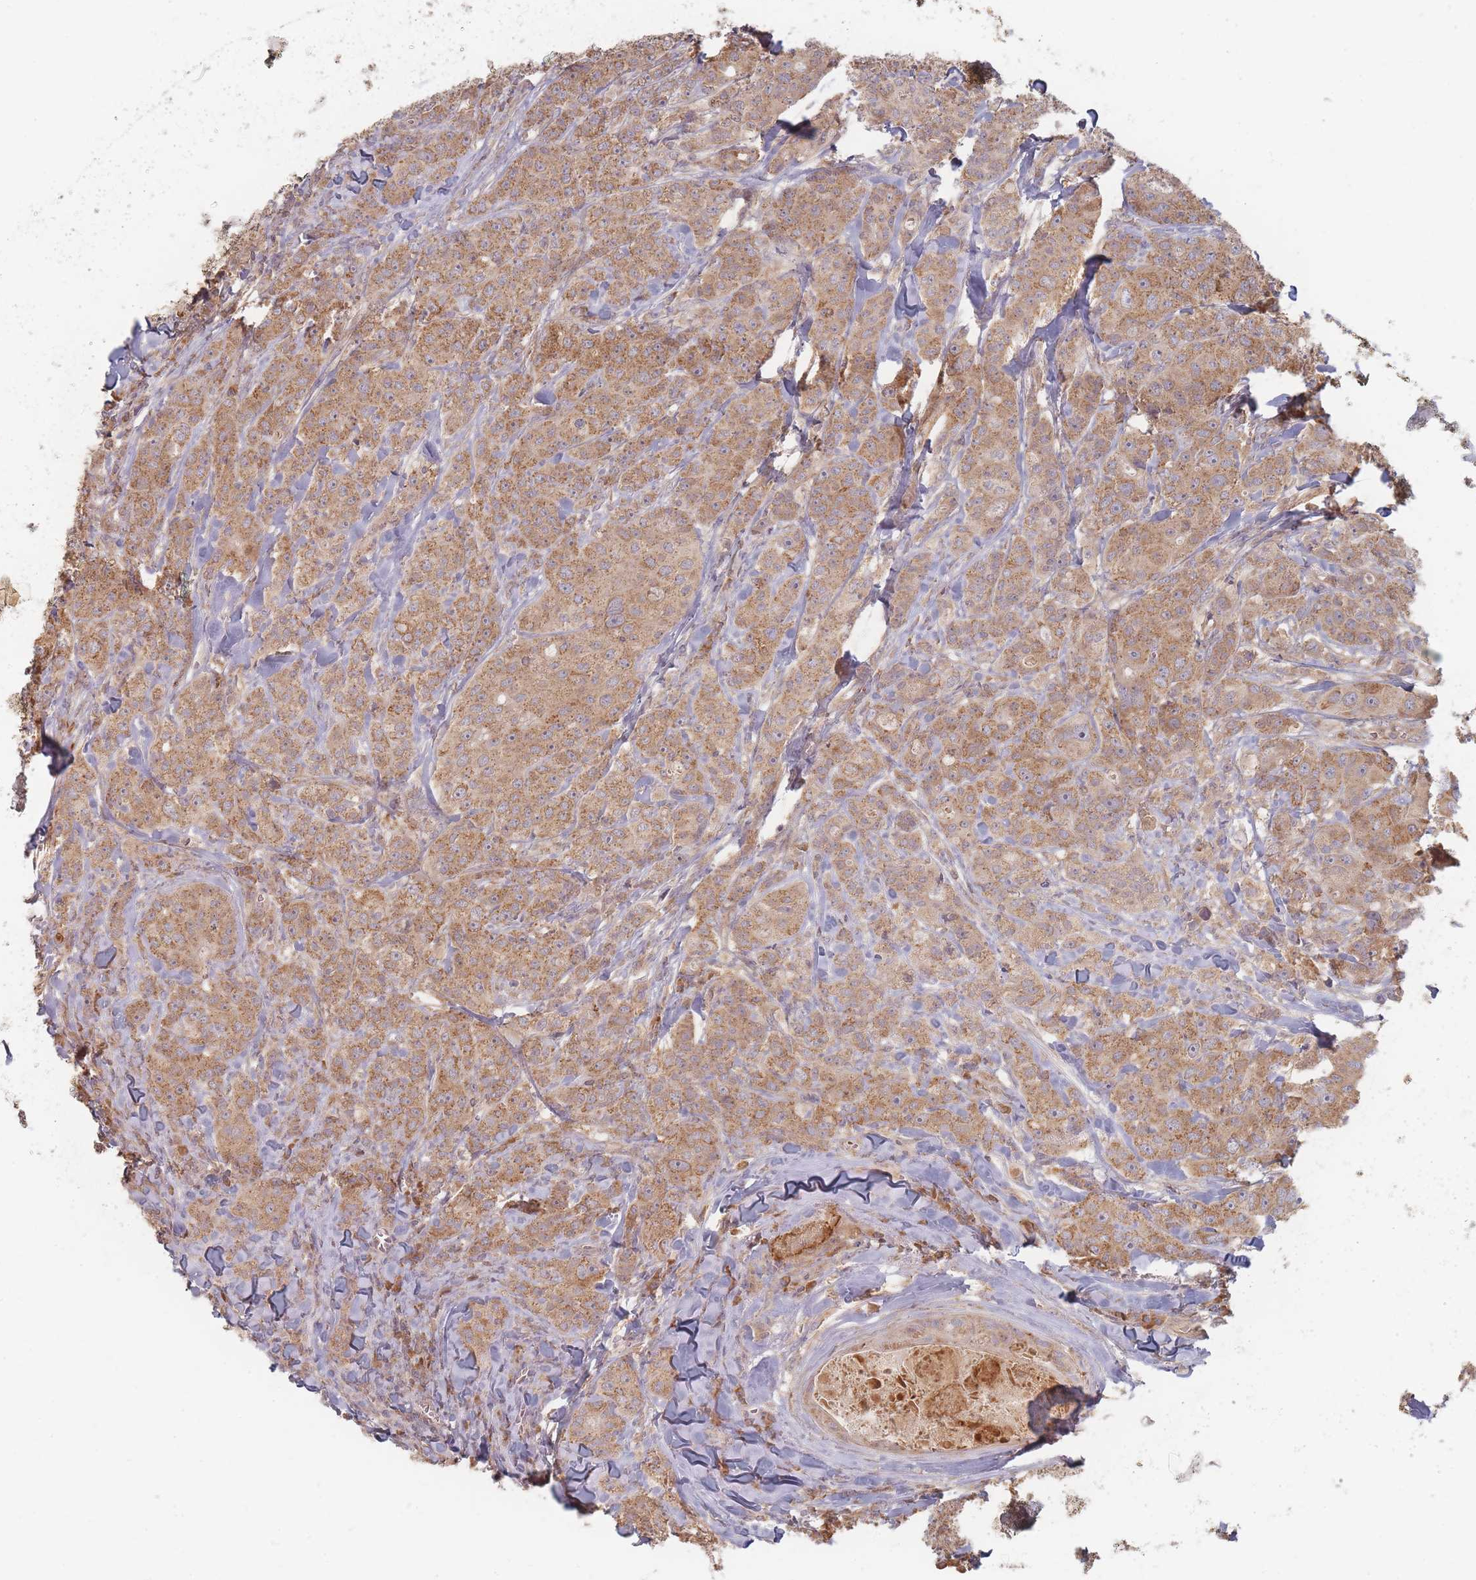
{"staining": {"intensity": "moderate", "quantity": ">75%", "location": "cytoplasmic/membranous"}, "tissue": "breast cancer", "cell_type": "Tumor cells", "image_type": "cancer", "snomed": [{"axis": "morphology", "description": "Duct carcinoma"}, {"axis": "topography", "description": "Breast"}], "caption": "This is a histology image of immunohistochemistry (IHC) staining of breast cancer (intraductal carcinoma), which shows moderate staining in the cytoplasmic/membranous of tumor cells.", "gene": "SLC35F3", "patient": {"sex": "female", "age": 43}}